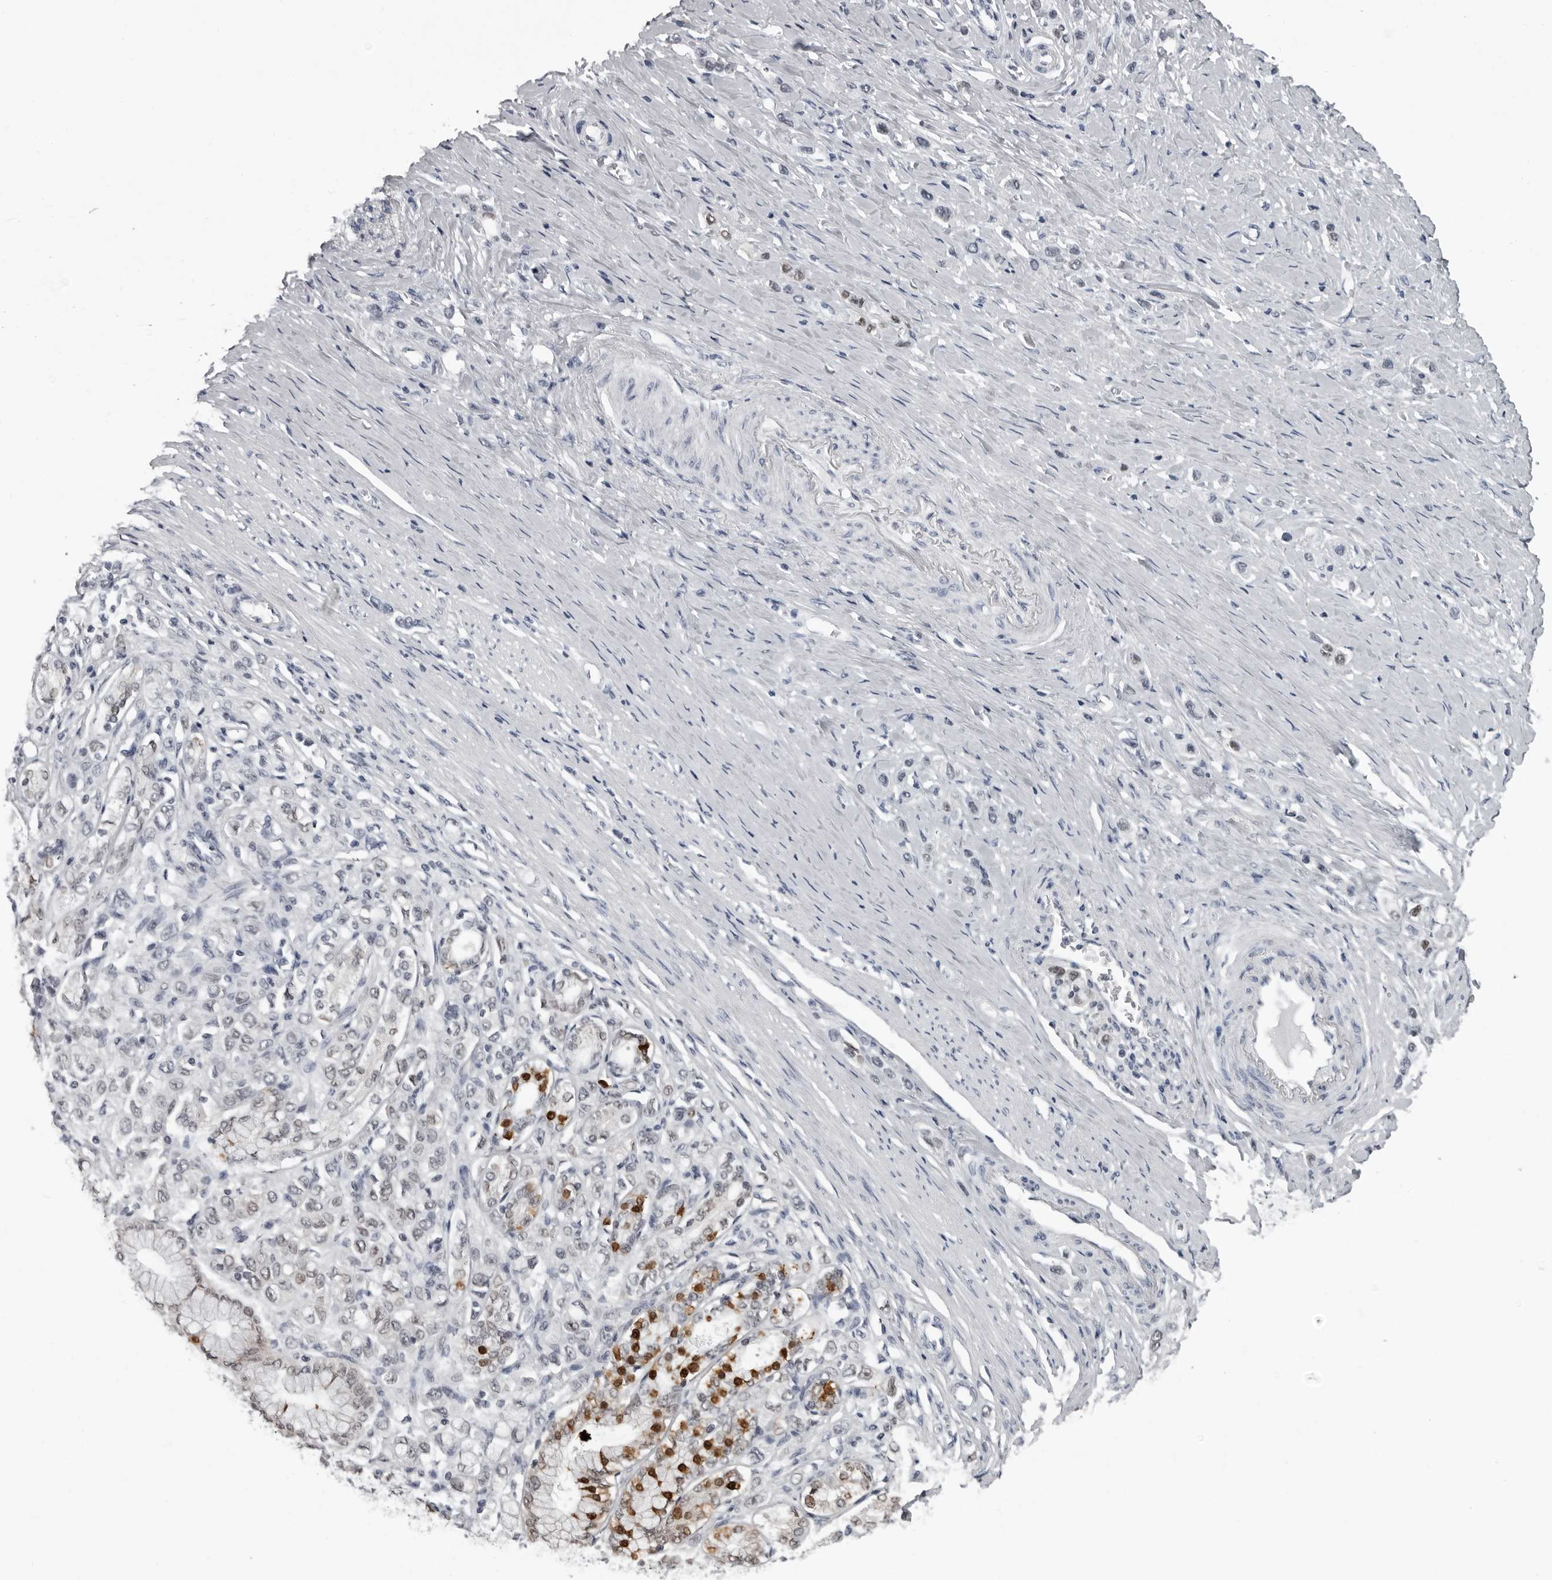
{"staining": {"intensity": "weak", "quantity": "<25%", "location": "cytoplasmic/membranous,nuclear"}, "tissue": "stomach cancer", "cell_type": "Tumor cells", "image_type": "cancer", "snomed": [{"axis": "morphology", "description": "Adenocarcinoma, NOS"}, {"axis": "topography", "description": "Stomach"}], "caption": "High power microscopy histopathology image of an immunohistochemistry (IHC) photomicrograph of stomach adenocarcinoma, revealing no significant positivity in tumor cells.", "gene": "LZIC", "patient": {"sex": "female", "age": 65}}